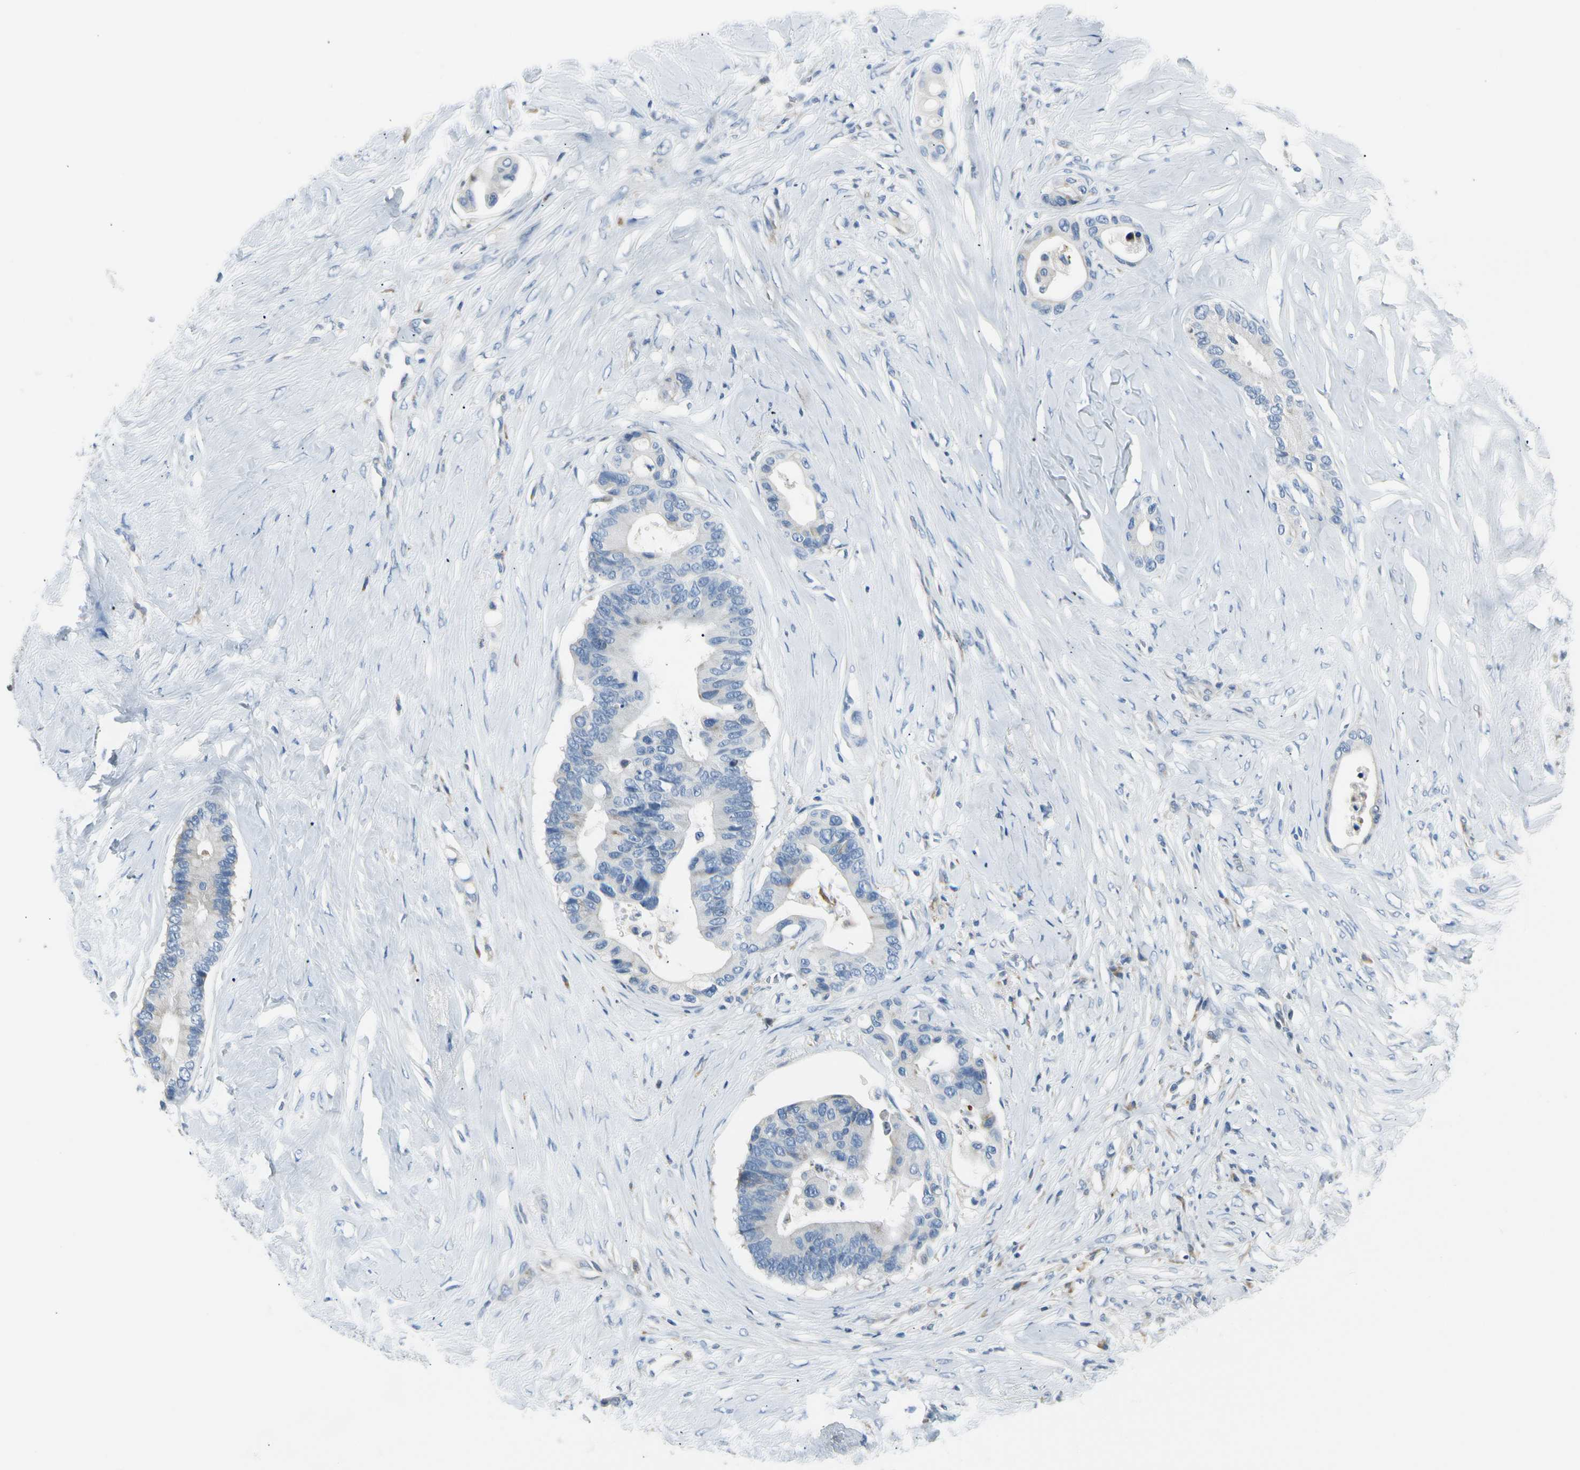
{"staining": {"intensity": "weak", "quantity": "<25%", "location": "cytoplasmic/membranous"}, "tissue": "colorectal cancer", "cell_type": "Tumor cells", "image_type": "cancer", "snomed": [{"axis": "morphology", "description": "Normal tissue, NOS"}, {"axis": "morphology", "description": "Adenocarcinoma, NOS"}, {"axis": "topography", "description": "Colon"}], "caption": "Tumor cells show no significant protein expression in colorectal adenocarcinoma.", "gene": "TNFSF11", "patient": {"sex": "male", "age": 82}}